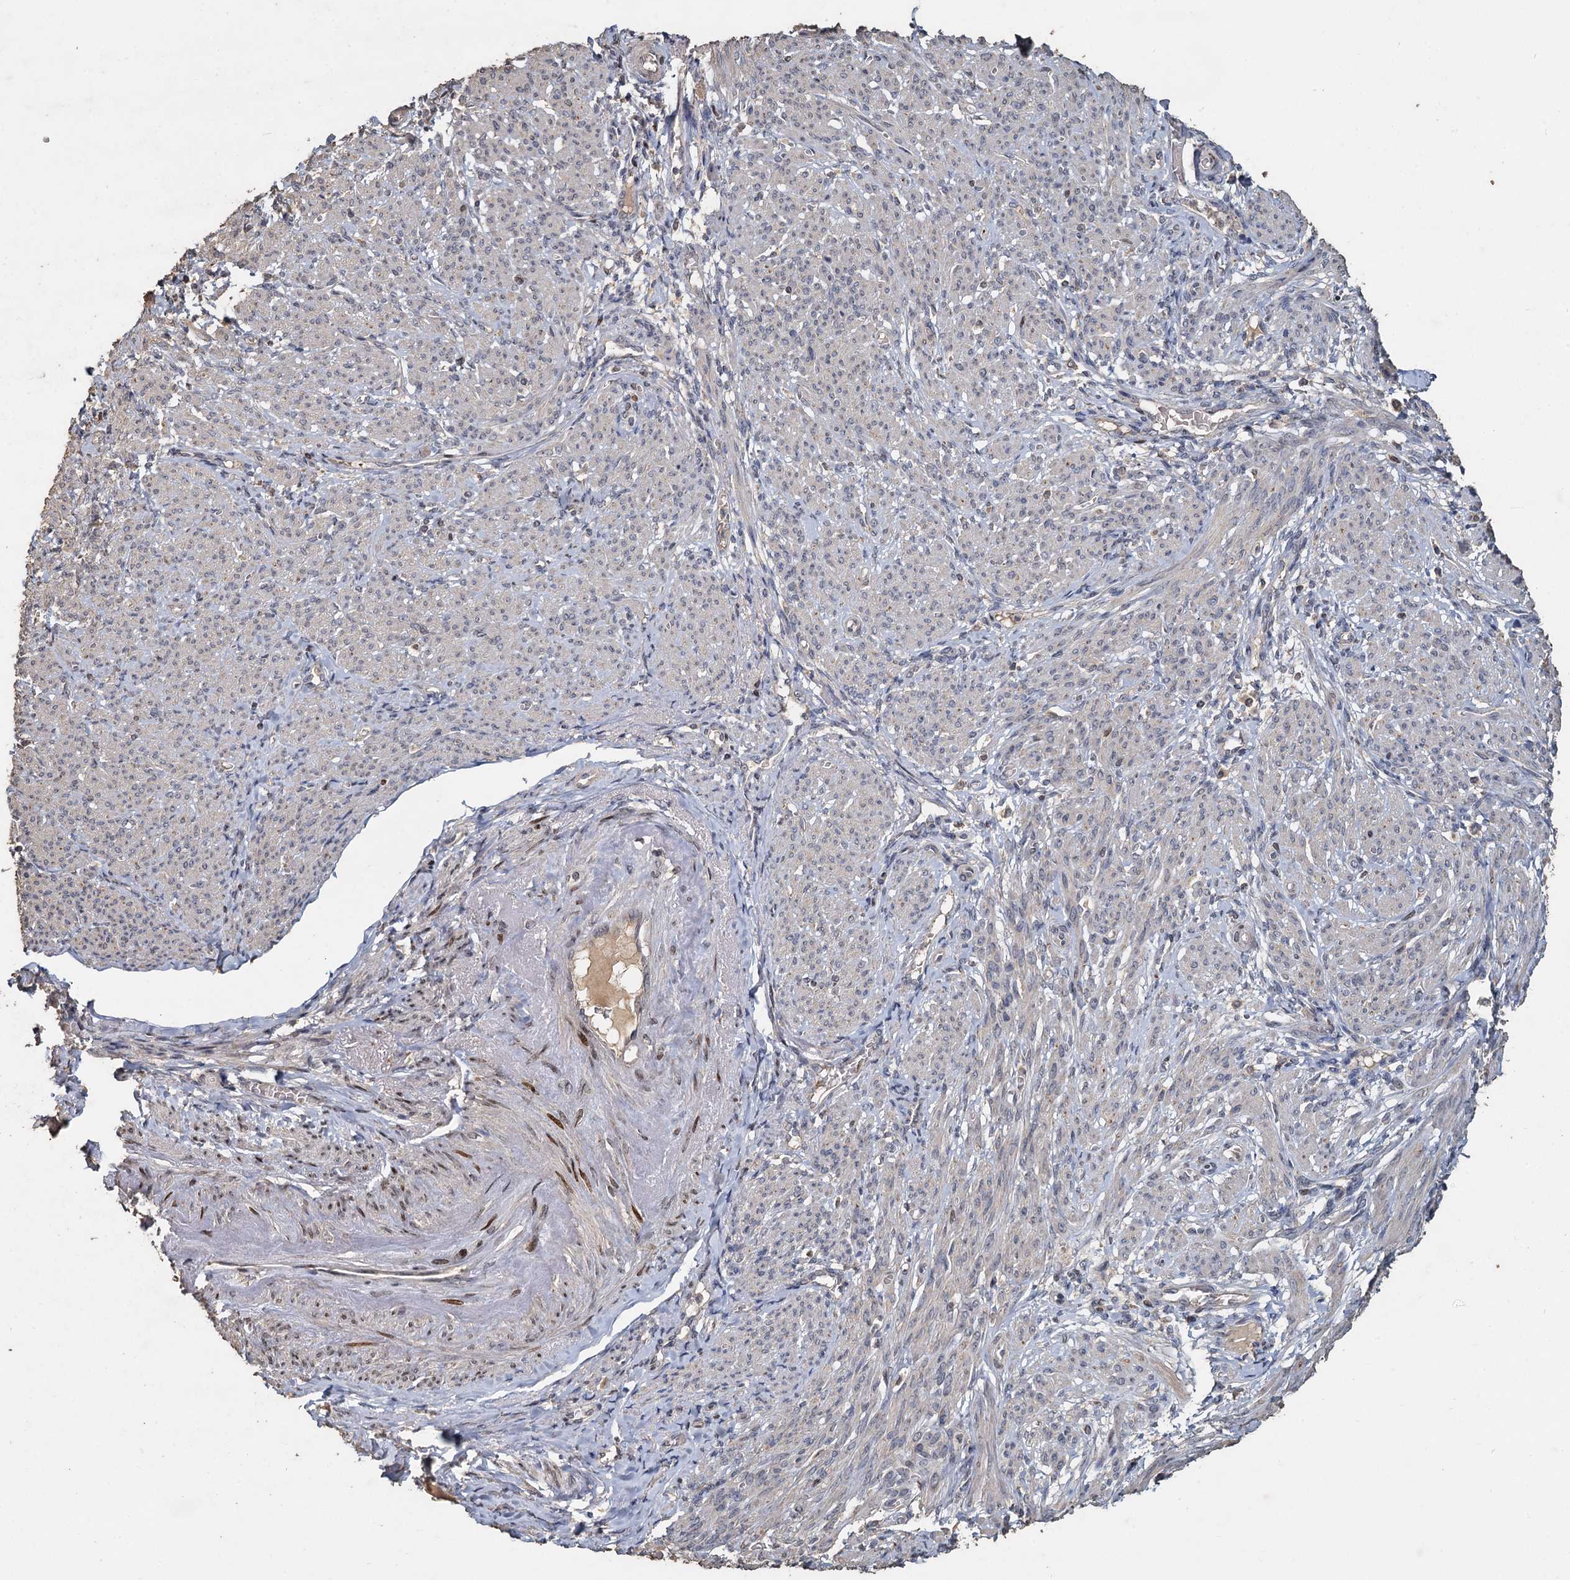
{"staining": {"intensity": "negative", "quantity": "none", "location": "none"}, "tissue": "smooth muscle", "cell_type": "Smooth muscle cells", "image_type": "normal", "snomed": [{"axis": "morphology", "description": "Normal tissue, NOS"}, {"axis": "topography", "description": "Smooth muscle"}], "caption": "Immunohistochemical staining of unremarkable smooth muscle demonstrates no significant expression in smooth muscle cells.", "gene": "CCDC61", "patient": {"sex": "female", "age": 39}}